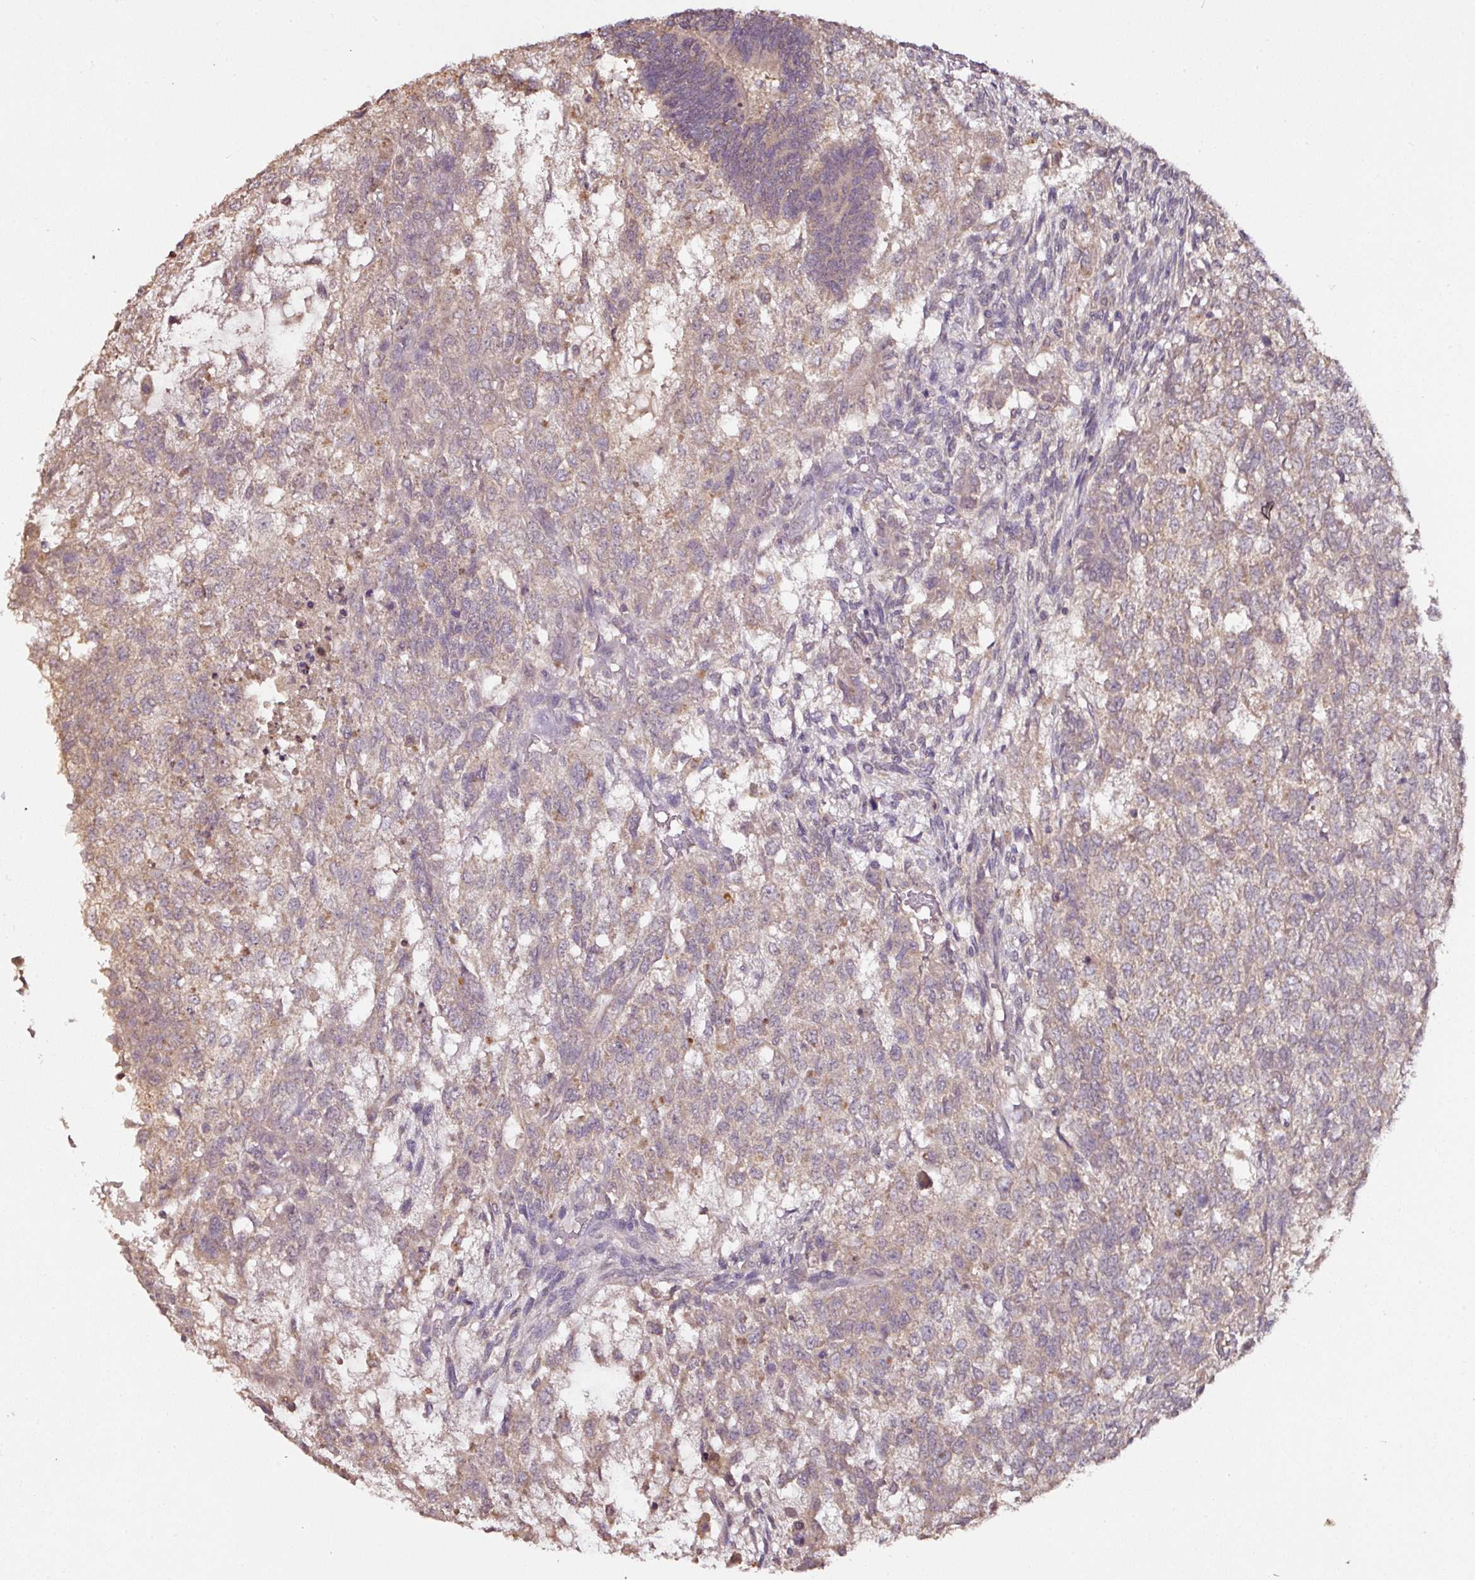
{"staining": {"intensity": "weak", "quantity": "25%-75%", "location": "cytoplasmic/membranous"}, "tissue": "testis cancer", "cell_type": "Tumor cells", "image_type": "cancer", "snomed": [{"axis": "morphology", "description": "Carcinoma, Embryonal, NOS"}, {"axis": "topography", "description": "Testis"}], "caption": "High-power microscopy captured an immunohistochemistry (IHC) histopathology image of testis cancer, revealing weak cytoplasmic/membranous staining in about 25%-75% of tumor cells.", "gene": "RPL38", "patient": {"sex": "male", "age": 23}}